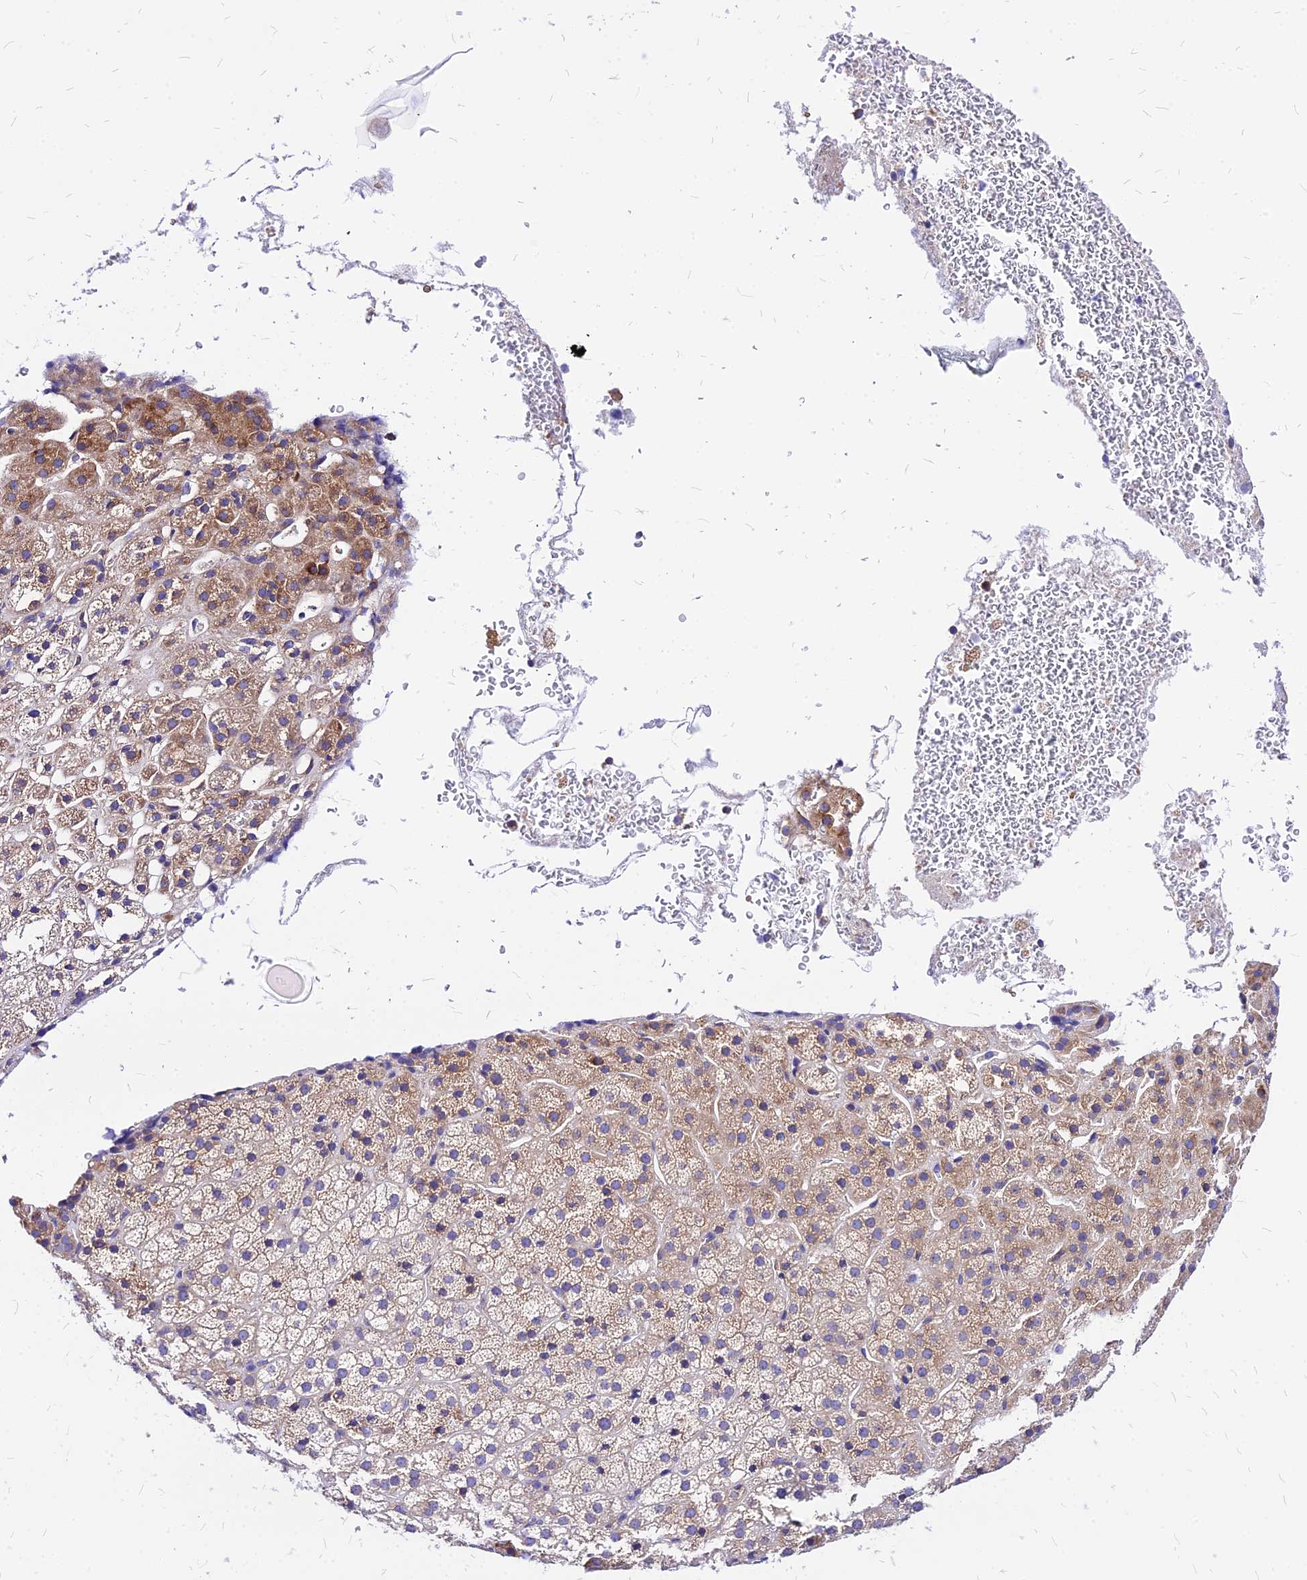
{"staining": {"intensity": "moderate", "quantity": "25%-75%", "location": "cytoplasmic/membranous"}, "tissue": "adrenal gland", "cell_type": "Glandular cells", "image_type": "normal", "snomed": [{"axis": "morphology", "description": "Normal tissue, NOS"}, {"axis": "topography", "description": "Adrenal gland"}], "caption": "This micrograph reveals immunohistochemistry (IHC) staining of benign human adrenal gland, with medium moderate cytoplasmic/membranous staining in about 25%-75% of glandular cells.", "gene": "RPL19", "patient": {"sex": "female", "age": 57}}